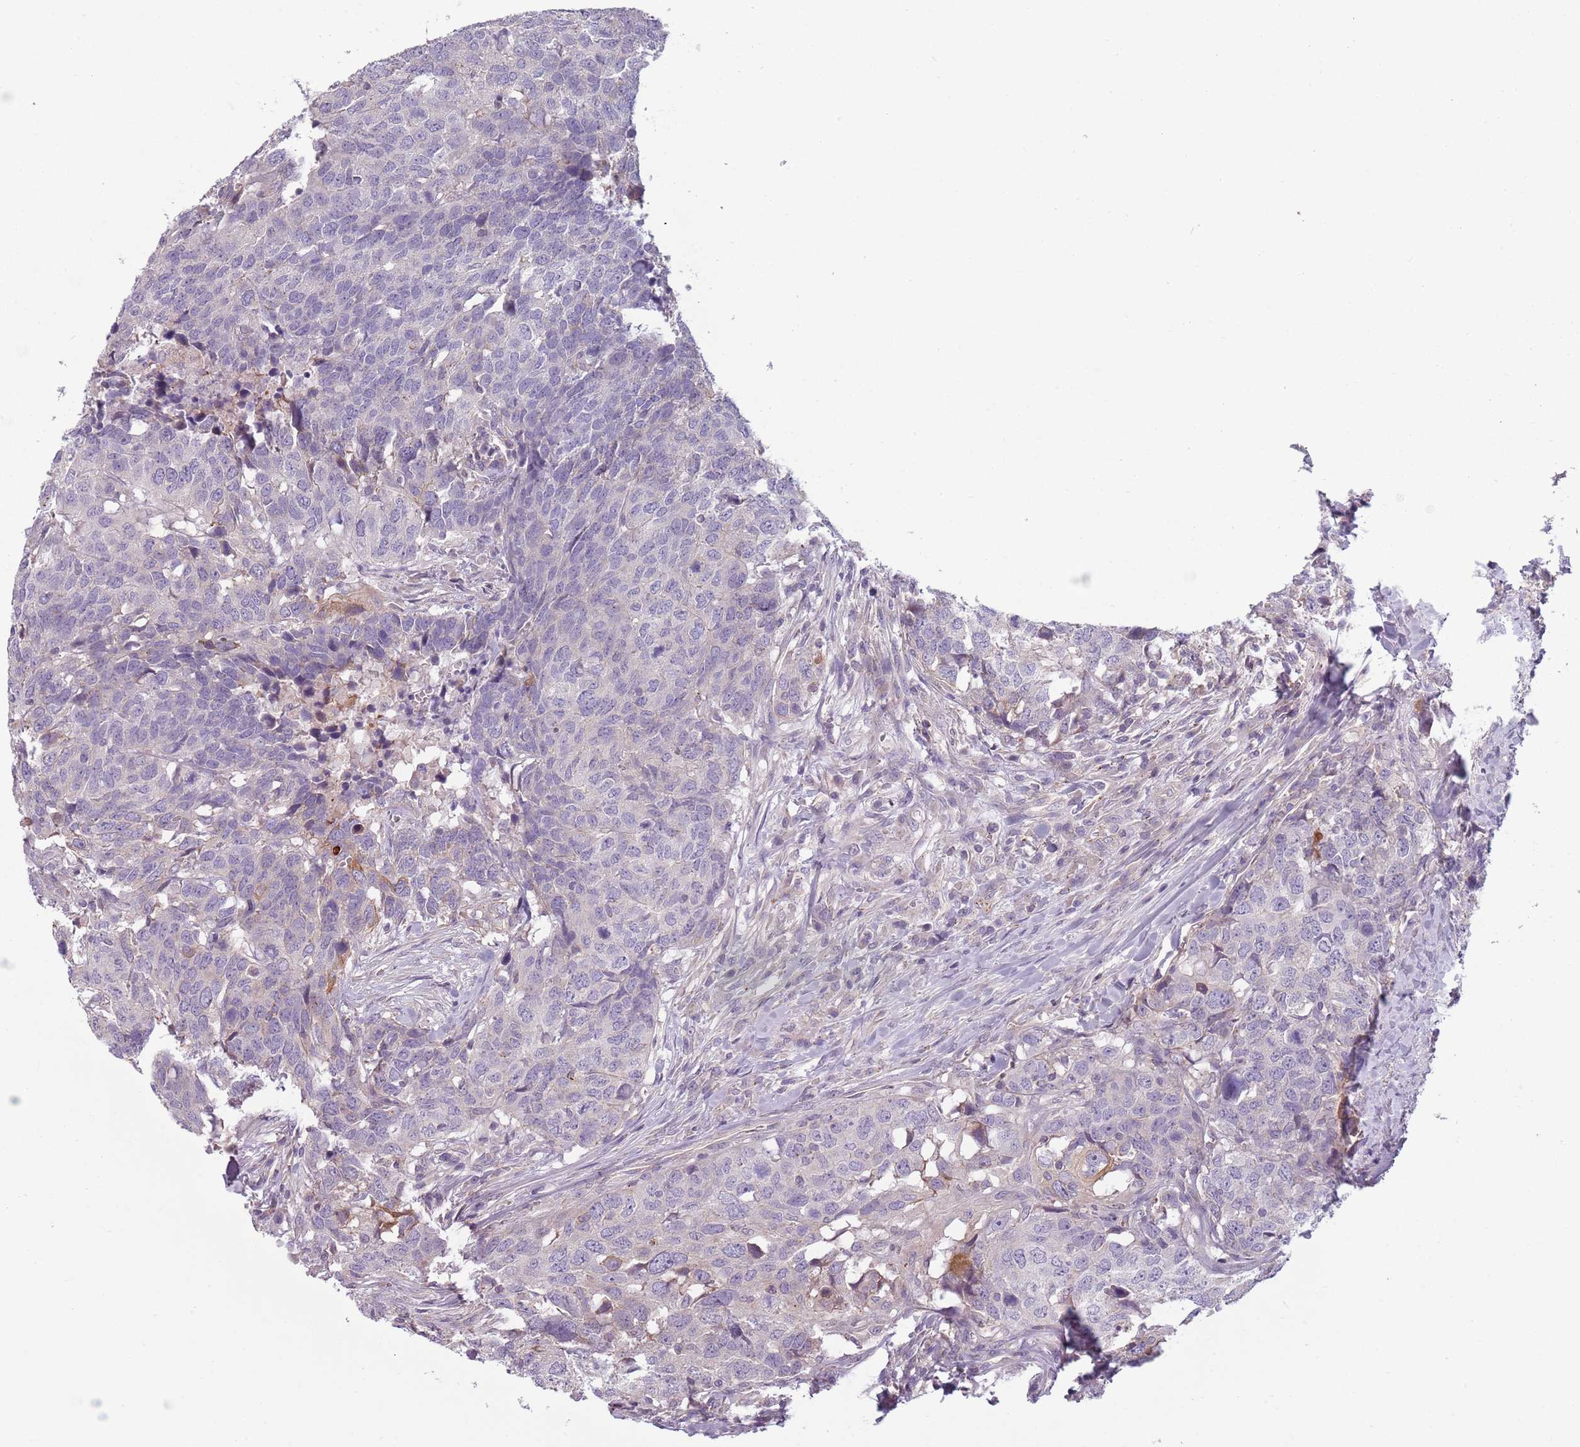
{"staining": {"intensity": "moderate", "quantity": "<25%", "location": "cytoplasmic/membranous"}, "tissue": "head and neck cancer", "cell_type": "Tumor cells", "image_type": "cancer", "snomed": [{"axis": "morphology", "description": "Normal tissue, NOS"}, {"axis": "morphology", "description": "Squamous cell carcinoma, NOS"}, {"axis": "topography", "description": "Skeletal muscle"}, {"axis": "topography", "description": "Vascular tissue"}, {"axis": "topography", "description": "Peripheral nerve tissue"}, {"axis": "topography", "description": "Head-Neck"}], "caption": "Brown immunohistochemical staining in head and neck cancer reveals moderate cytoplasmic/membranous expression in about <25% of tumor cells.", "gene": "TLCD2", "patient": {"sex": "male", "age": 66}}